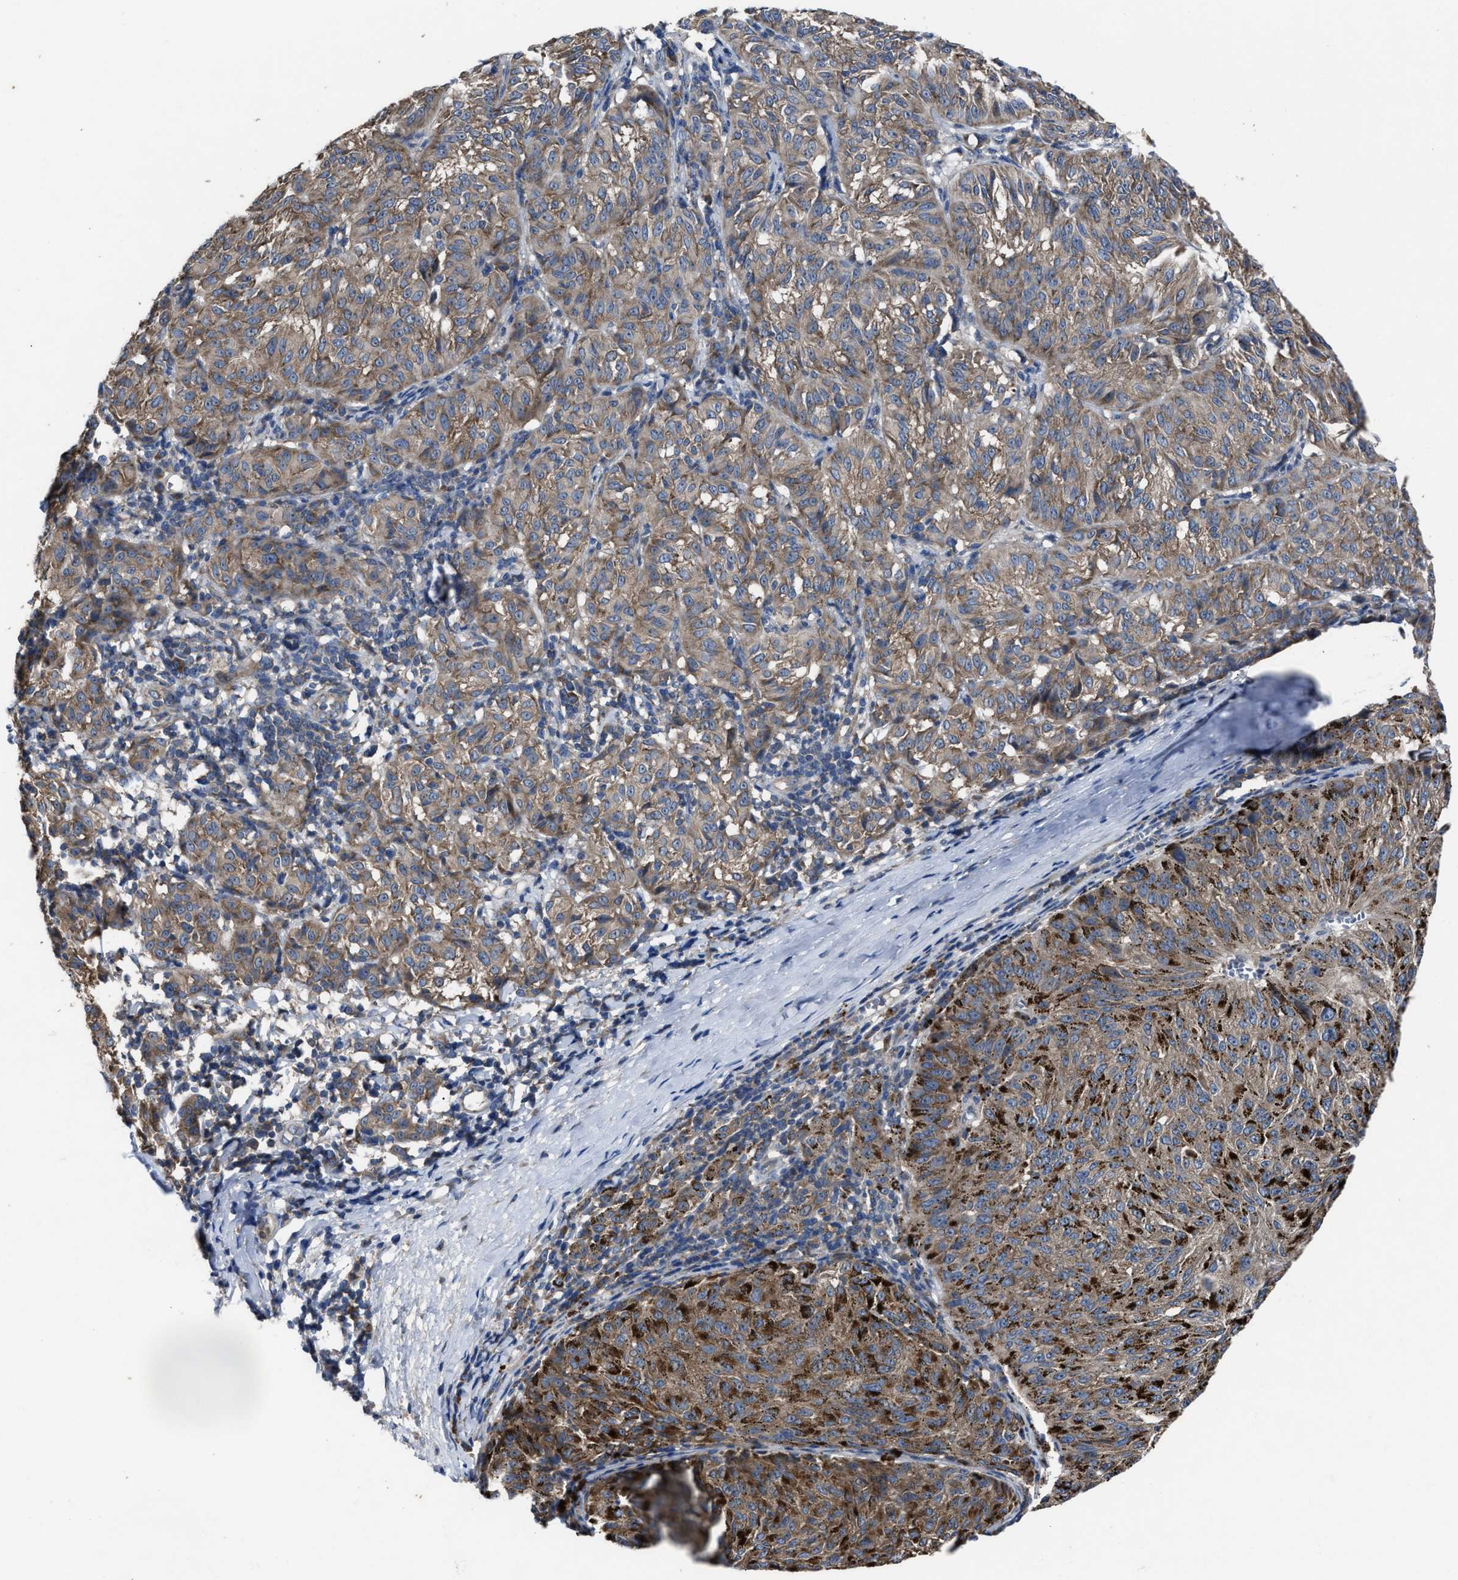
{"staining": {"intensity": "strong", "quantity": "<25%", "location": "cytoplasmic/membranous"}, "tissue": "melanoma", "cell_type": "Tumor cells", "image_type": "cancer", "snomed": [{"axis": "morphology", "description": "Malignant melanoma, NOS"}, {"axis": "topography", "description": "Skin"}], "caption": "Protein expression analysis of human malignant melanoma reveals strong cytoplasmic/membranous staining in approximately <25% of tumor cells.", "gene": "UPF1", "patient": {"sex": "female", "age": 72}}